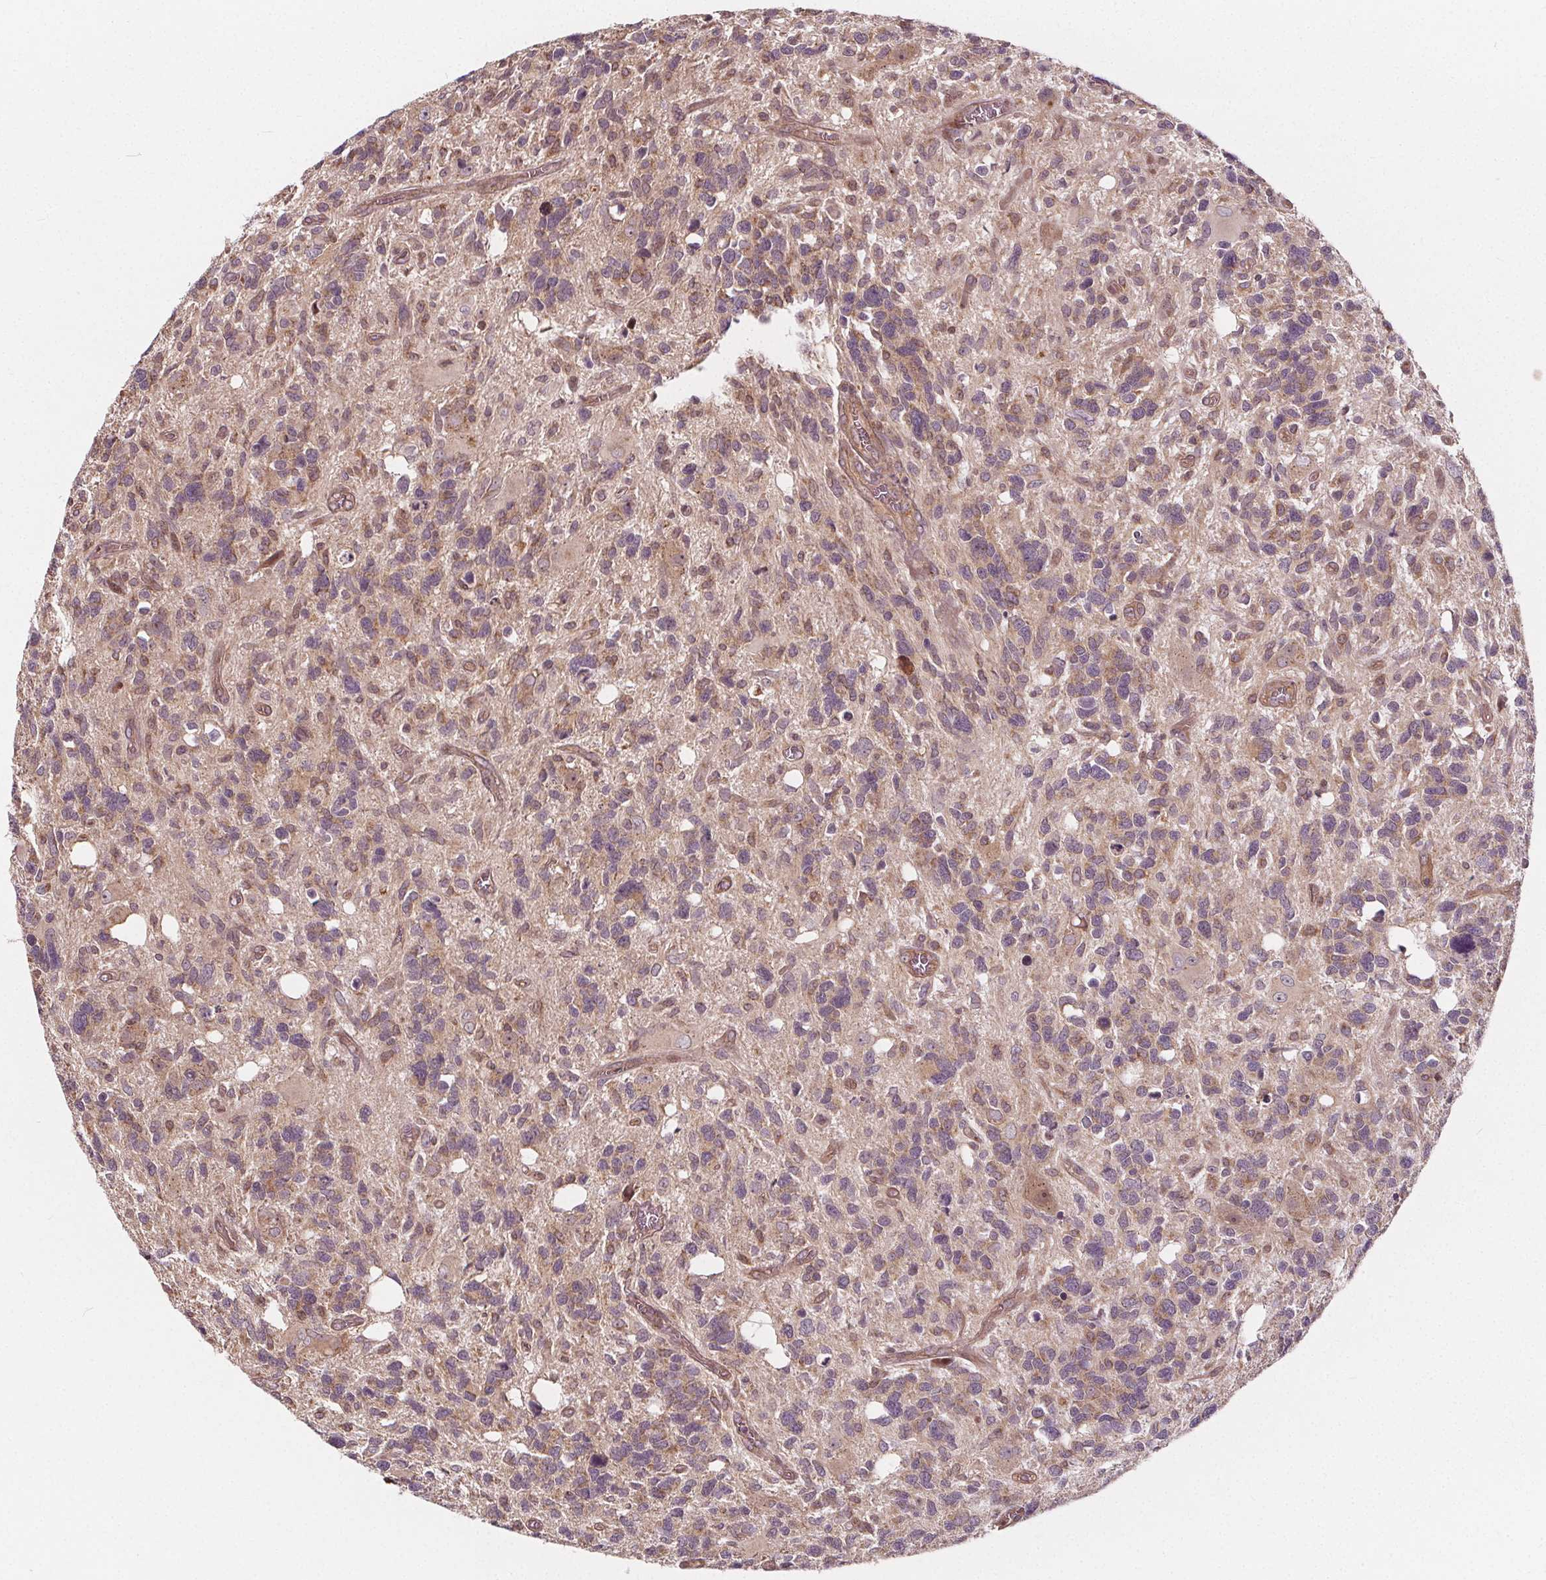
{"staining": {"intensity": "moderate", "quantity": "<25%", "location": "cytoplasmic/membranous"}, "tissue": "glioma", "cell_type": "Tumor cells", "image_type": "cancer", "snomed": [{"axis": "morphology", "description": "Glioma, malignant, High grade"}, {"axis": "topography", "description": "Brain"}], "caption": "Malignant glioma (high-grade) stained for a protein demonstrates moderate cytoplasmic/membranous positivity in tumor cells. (DAB IHC, brown staining for protein, blue staining for nuclei).", "gene": "AKT1S1", "patient": {"sex": "male", "age": 49}}